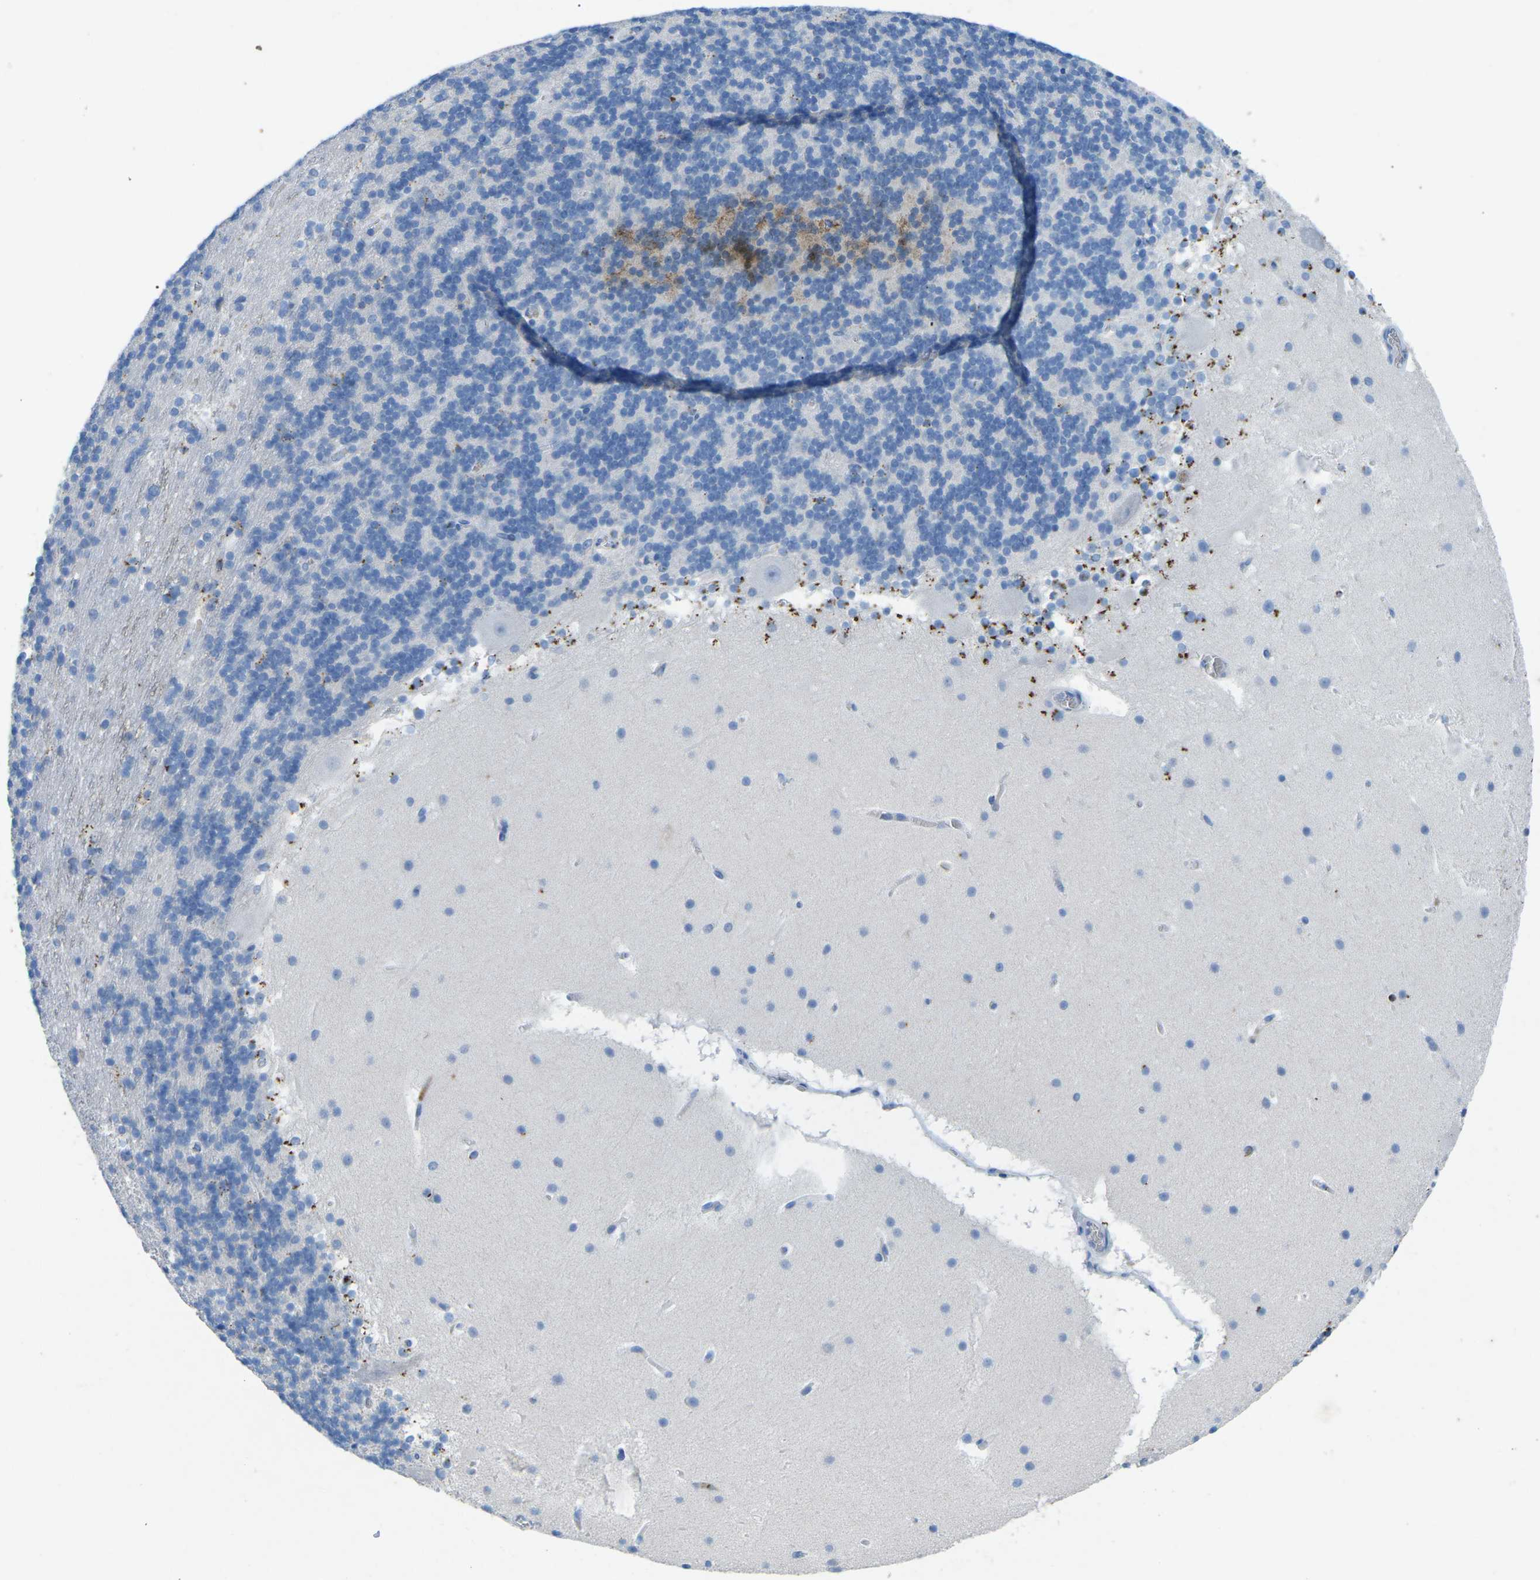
{"staining": {"intensity": "negative", "quantity": "none", "location": "none"}, "tissue": "cerebellum", "cell_type": "Cells in granular layer", "image_type": "normal", "snomed": [{"axis": "morphology", "description": "Normal tissue, NOS"}, {"axis": "topography", "description": "Cerebellum"}], "caption": "An IHC histopathology image of benign cerebellum is shown. There is no staining in cells in granular layer of cerebellum.", "gene": "CTAGE1", "patient": {"sex": "male", "age": 45}}